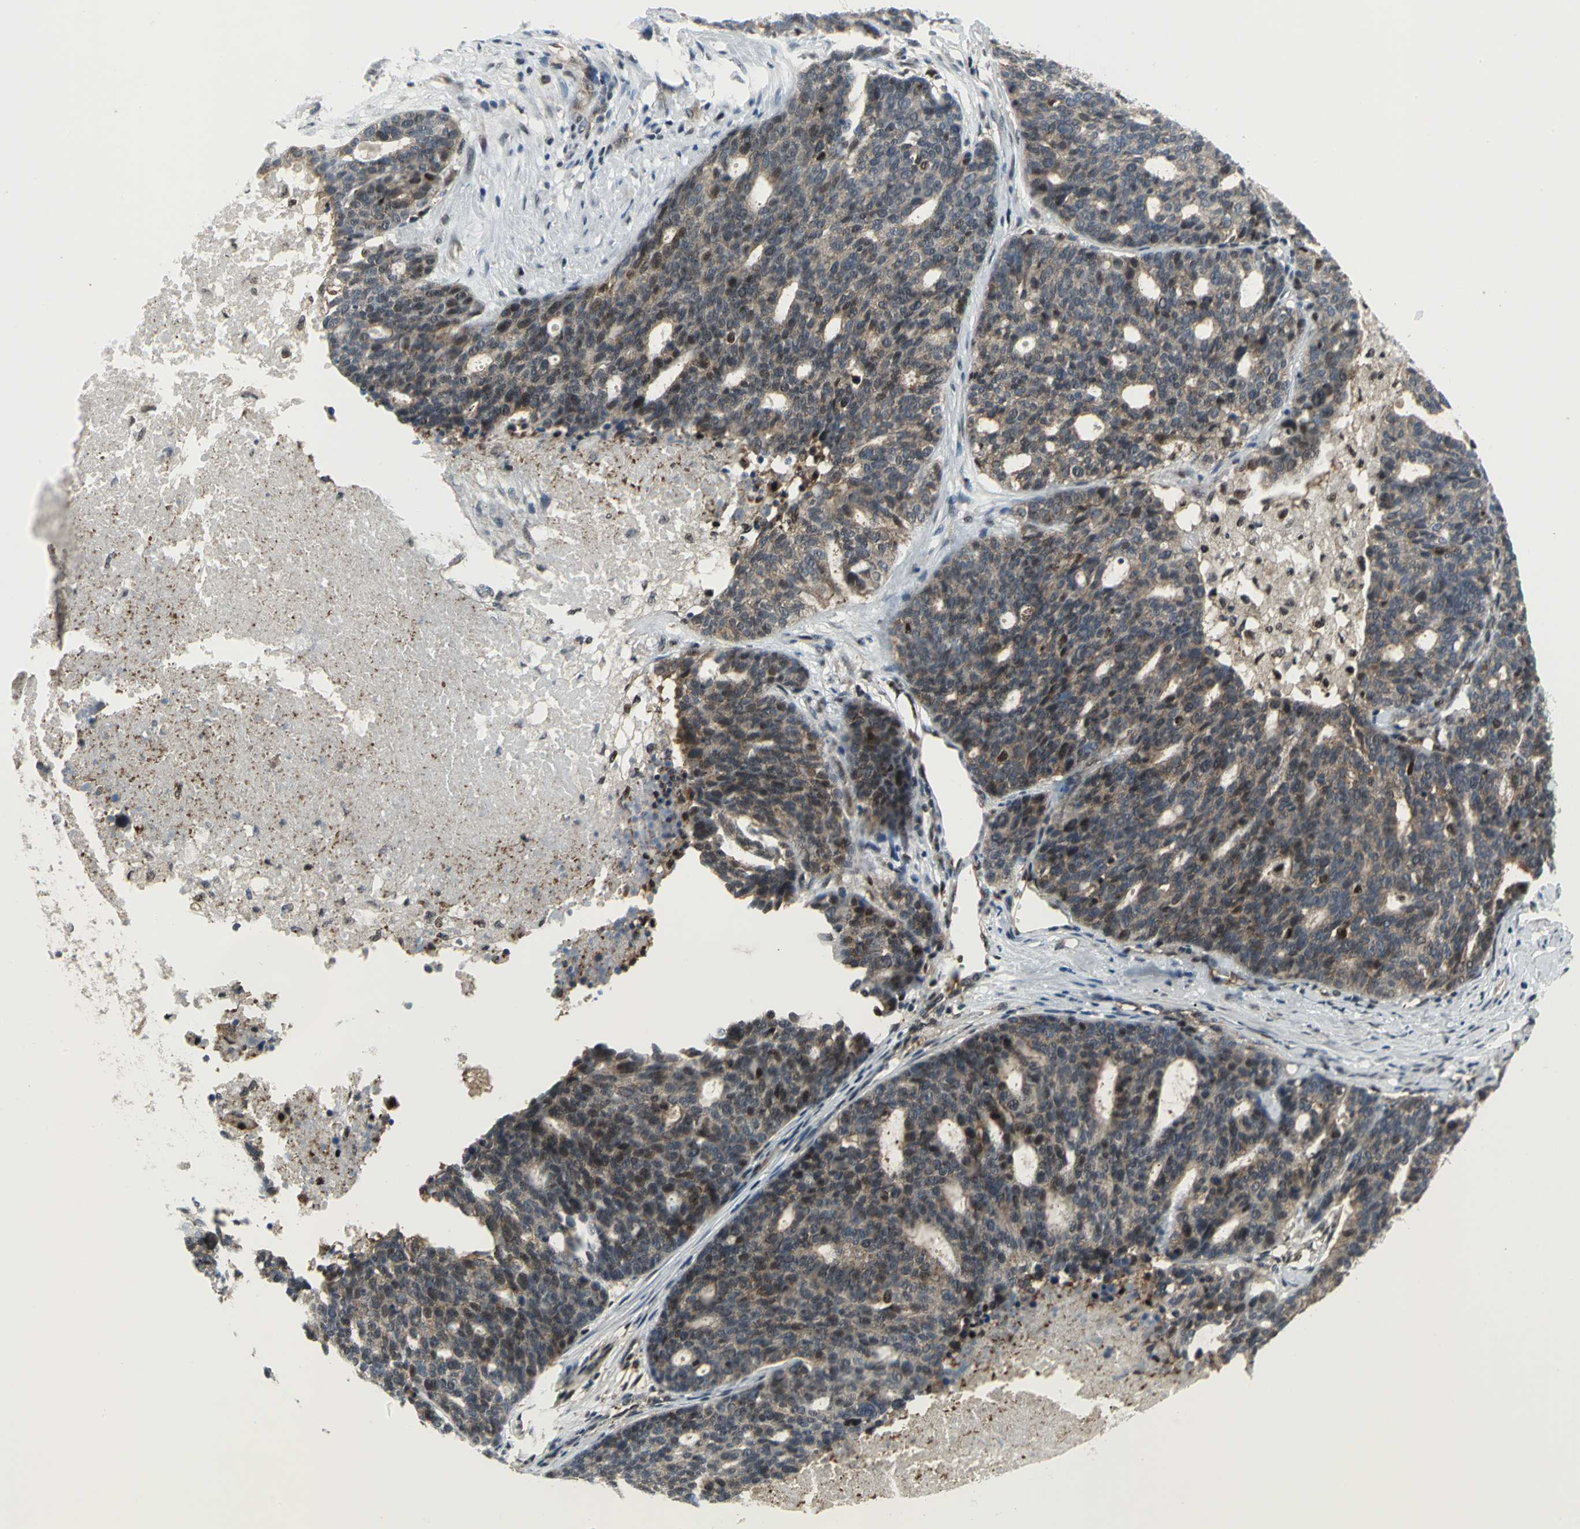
{"staining": {"intensity": "weak", "quantity": "25%-75%", "location": "cytoplasmic/membranous"}, "tissue": "ovarian cancer", "cell_type": "Tumor cells", "image_type": "cancer", "snomed": [{"axis": "morphology", "description": "Cystadenocarcinoma, serous, NOS"}, {"axis": "topography", "description": "Ovary"}], "caption": "Human ovarian cancer (serous cystadenocarcinoma) stained for a protein (brown) displays weak cytoplasmic/membranous positive positivity in approximately 25%-75% of tumor cells.", "gene": "PSMA4", "patient": {"sex": "female", "age": 59}}